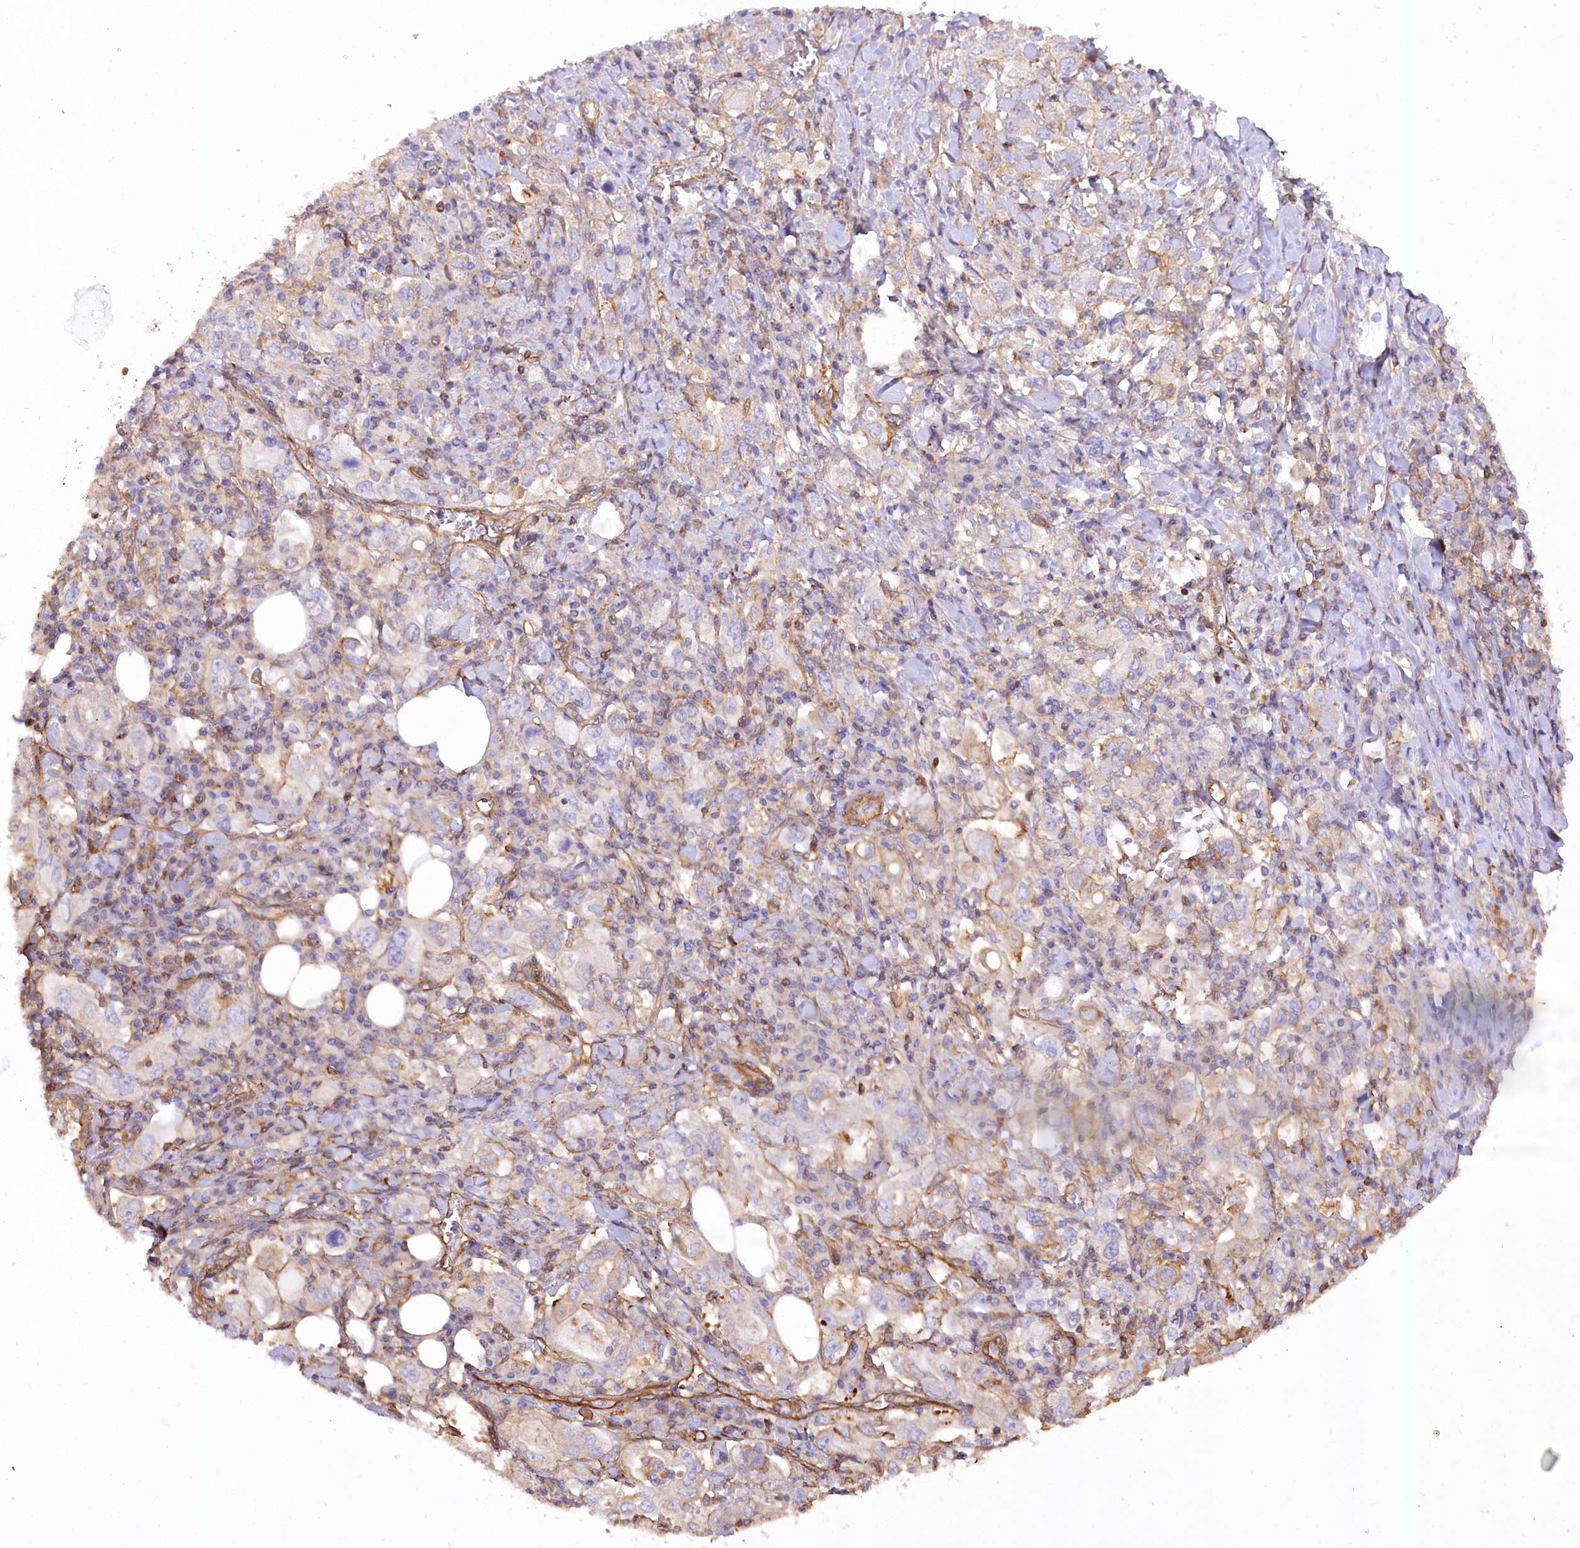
{"staining": {"intensity": "strong", "quantity": "<25%", "location": "cytoplasmic/membranous"}, "tissue": "stomach cancer", "cell_type": "Tumor cells", "image_type": "cancer", "snomed": [{"axis": "morphology", "description": "Adenocarcinoma, NOS"}, {"axis": "topography", "description": "Stomach, upper"}], "caption": "Human stomach cancer (adenocarcinoma) stained with a brown dye exhibits strong cytoplasmic/membranous positive positivity in approximately <25% of tumor cells.", "gene": "SYNPO2", "patient": {"sex": "male", "age": 62}}